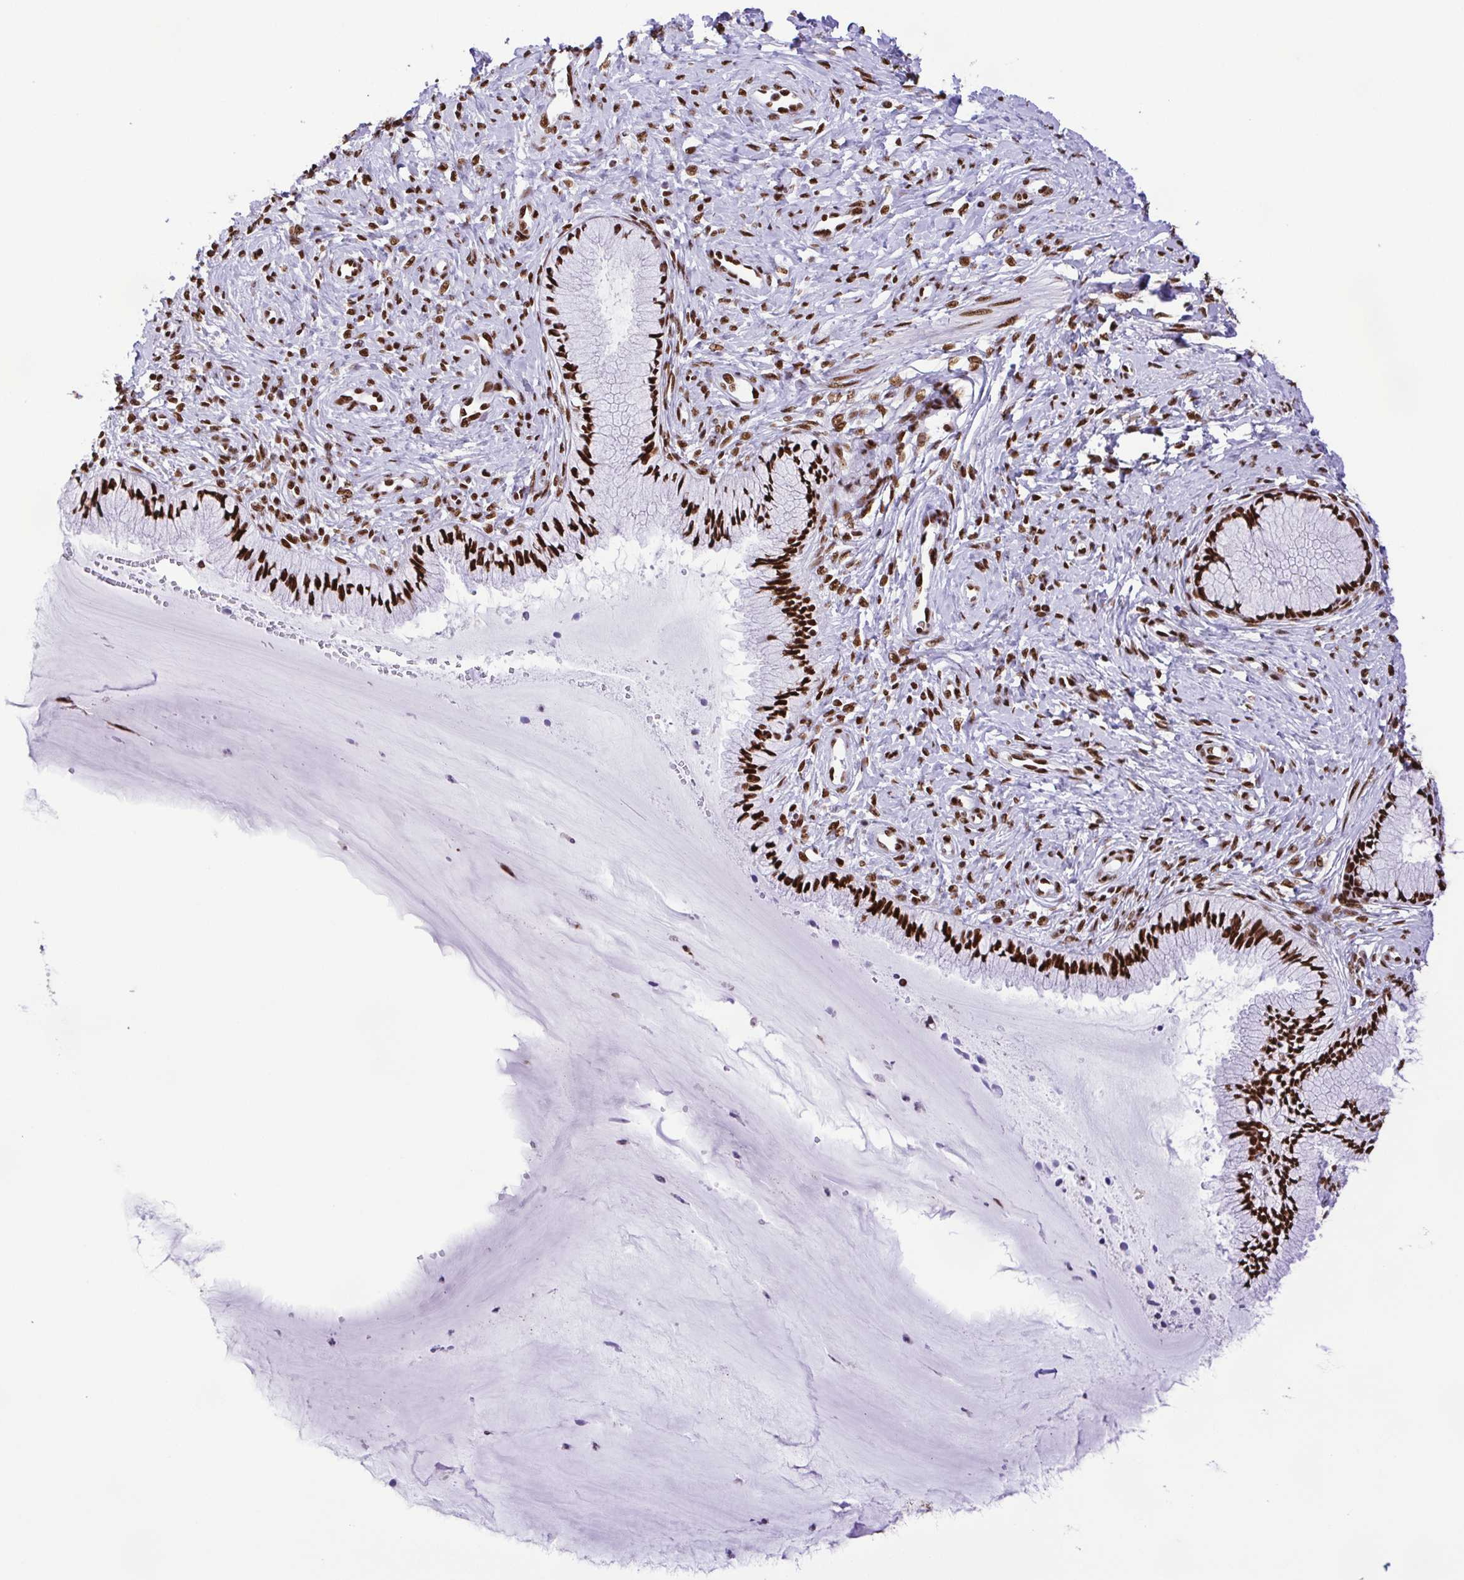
{"staining": {"intensity": "strong", "quantity": ">75%", "location": "nuclear"}, "tissue": "cervix", "cell_type": "Glandular cells", "image_type": "normal", "snomed": [{"axis": "morphology", "description": "Normal tissue, NOS"}, {"axis": "topography", "description": "Cervix"}], "caption": "A histopathology image showing strong nuclear staining in about >75% of glandular cells in normal cervix, as visualized by brown immunohistochemical staining.", "gene": "TRIM28", "patient": {"sex": "female", "age": 37}}